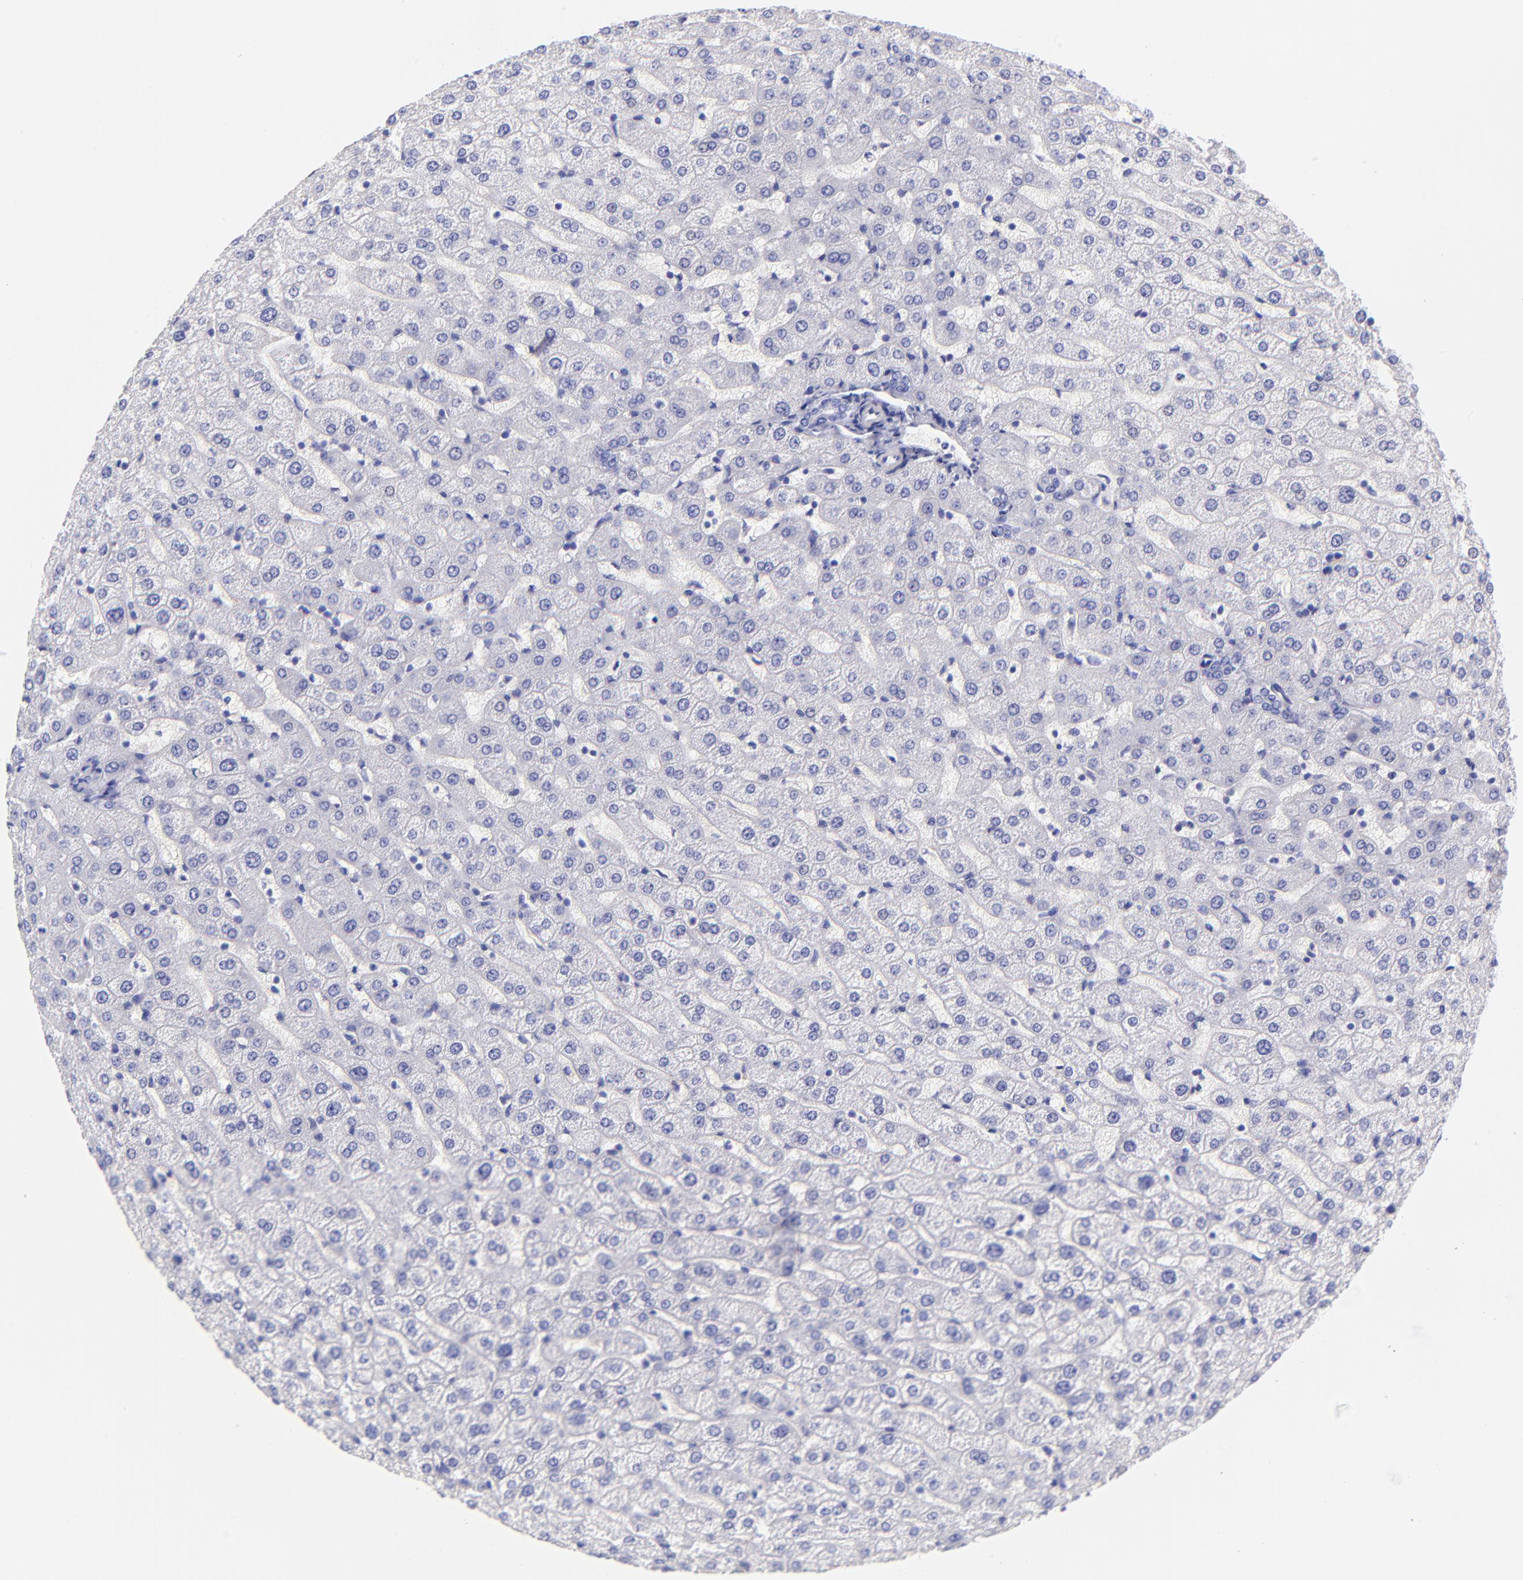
{"staining": {"intensity": "negative", "quantity": "none", "location": "none"}, "tissue": "liver", "cell_type": "Cholangiocytes", "image_type": "normal", "snomed": [{"axis": "morphology", "description": "Normal tissue, NOS"}, {"axis": "morphology", "description": "Fibrosis, NOS"}, {"axis": "topography", "description": "Liver"}], "caption": "This is an immunohistochemistry photomicrograph of unremarkable liver. There is no staining in cholangiocytes.", "gene": "RAB3B", "patient": {"sex": "female", "age": 29}}